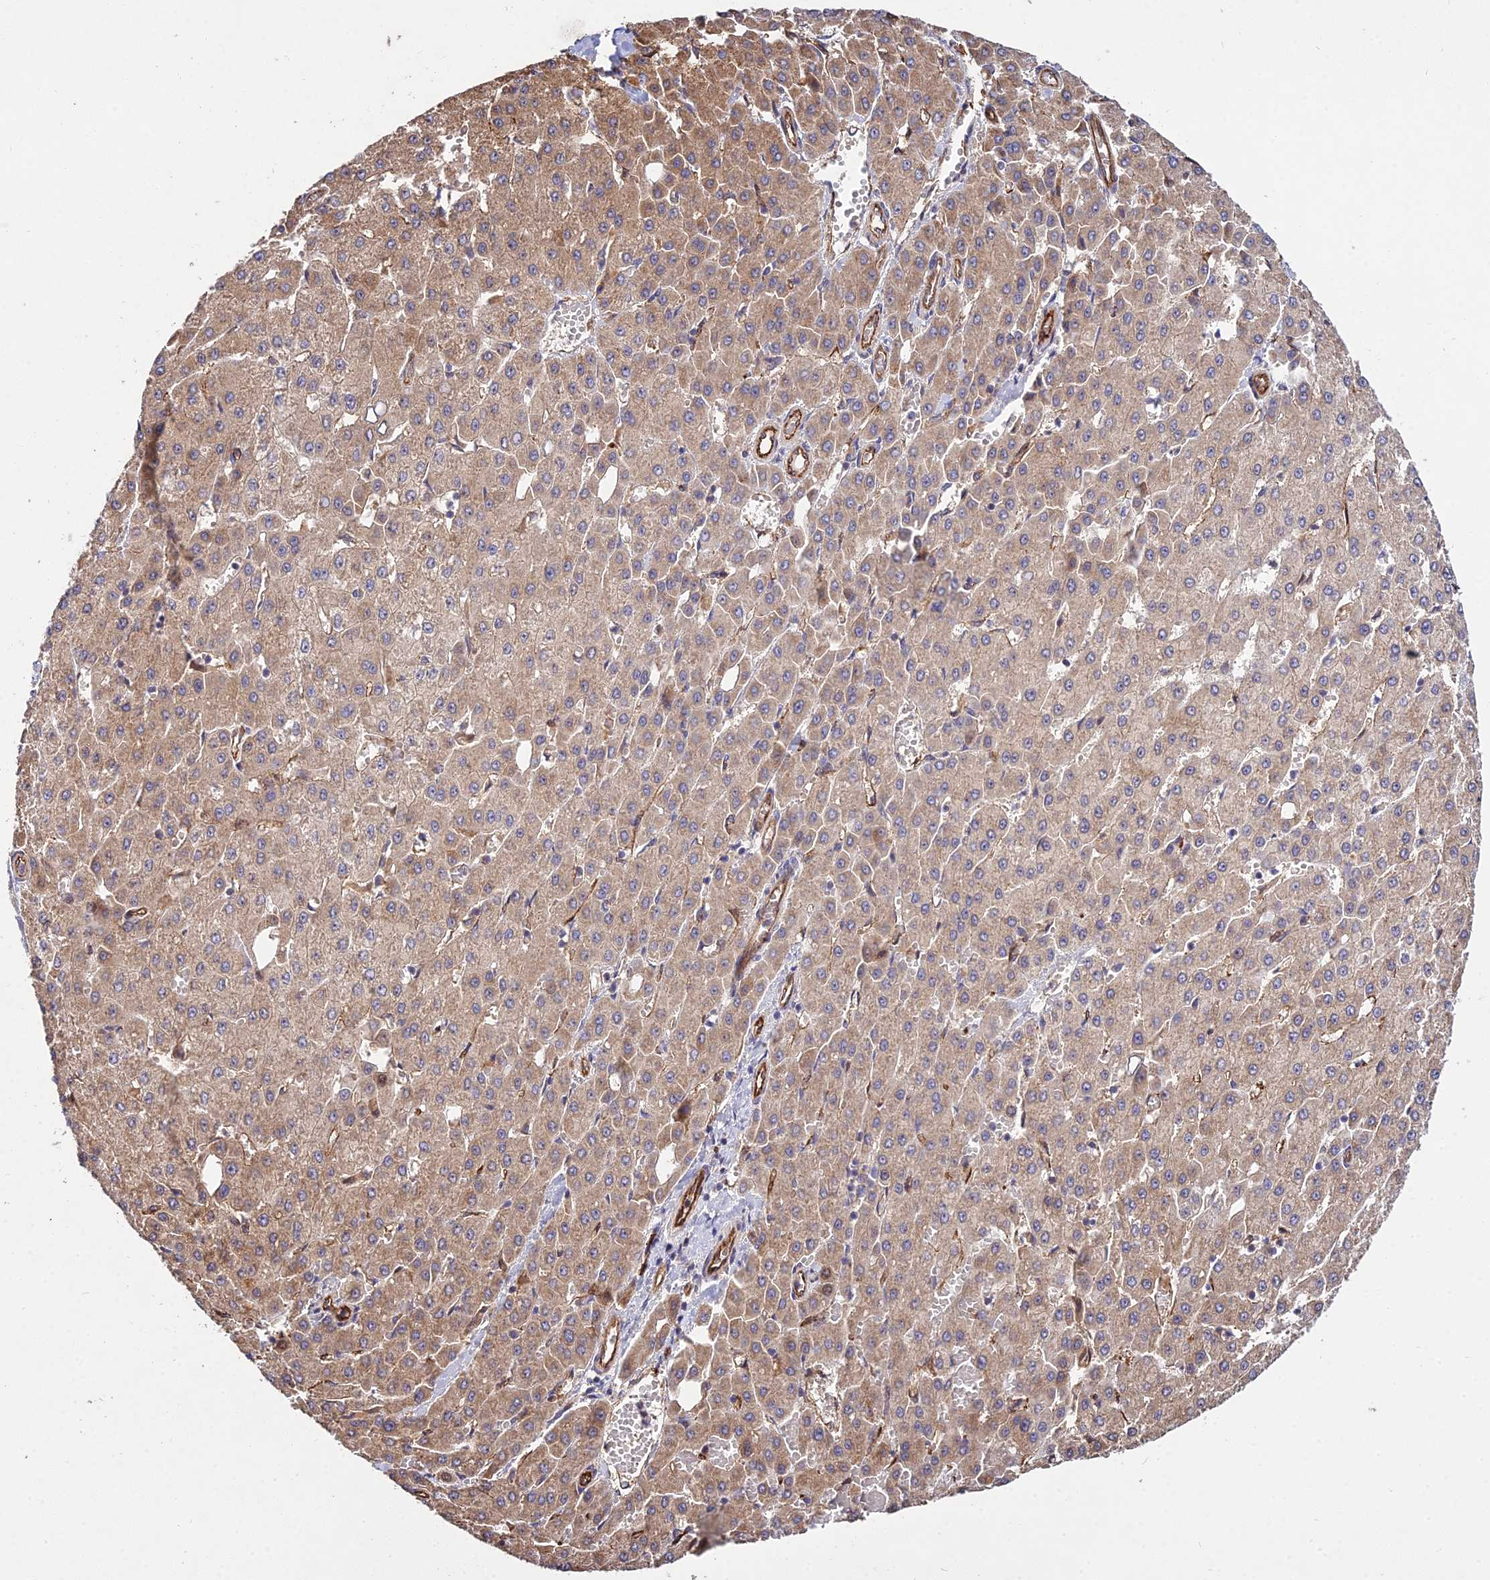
{"staining": {"intensity": "moderate", "quantity": ">75%", "location": "cytoplasmic/membranous"}, "tissue": "liver cancer", "cell_type": "Tumor cells", "image_type": "cancer", "snomed": [{"axis": "morphology", "description": "Carcinoma, Hepatocellular, NOS"}, {"axis": "topography", "description": "Liver"}], "caption": "Immunohistochemistry staining of liver cancer (hepatocellular carcinoma), which exhibits medium levels of moderate cytoplasmic/membranous positivity in approximately >75% of tumor cells indicating moderate cytoplasmic/membranous protein positivity. The staining was performed using DAB (brown) for protein detection and nuclei were counterstained in hematoxylin (blue).", "gene": "GRTP1", "patient": {"sex": "male", "age": 47}}